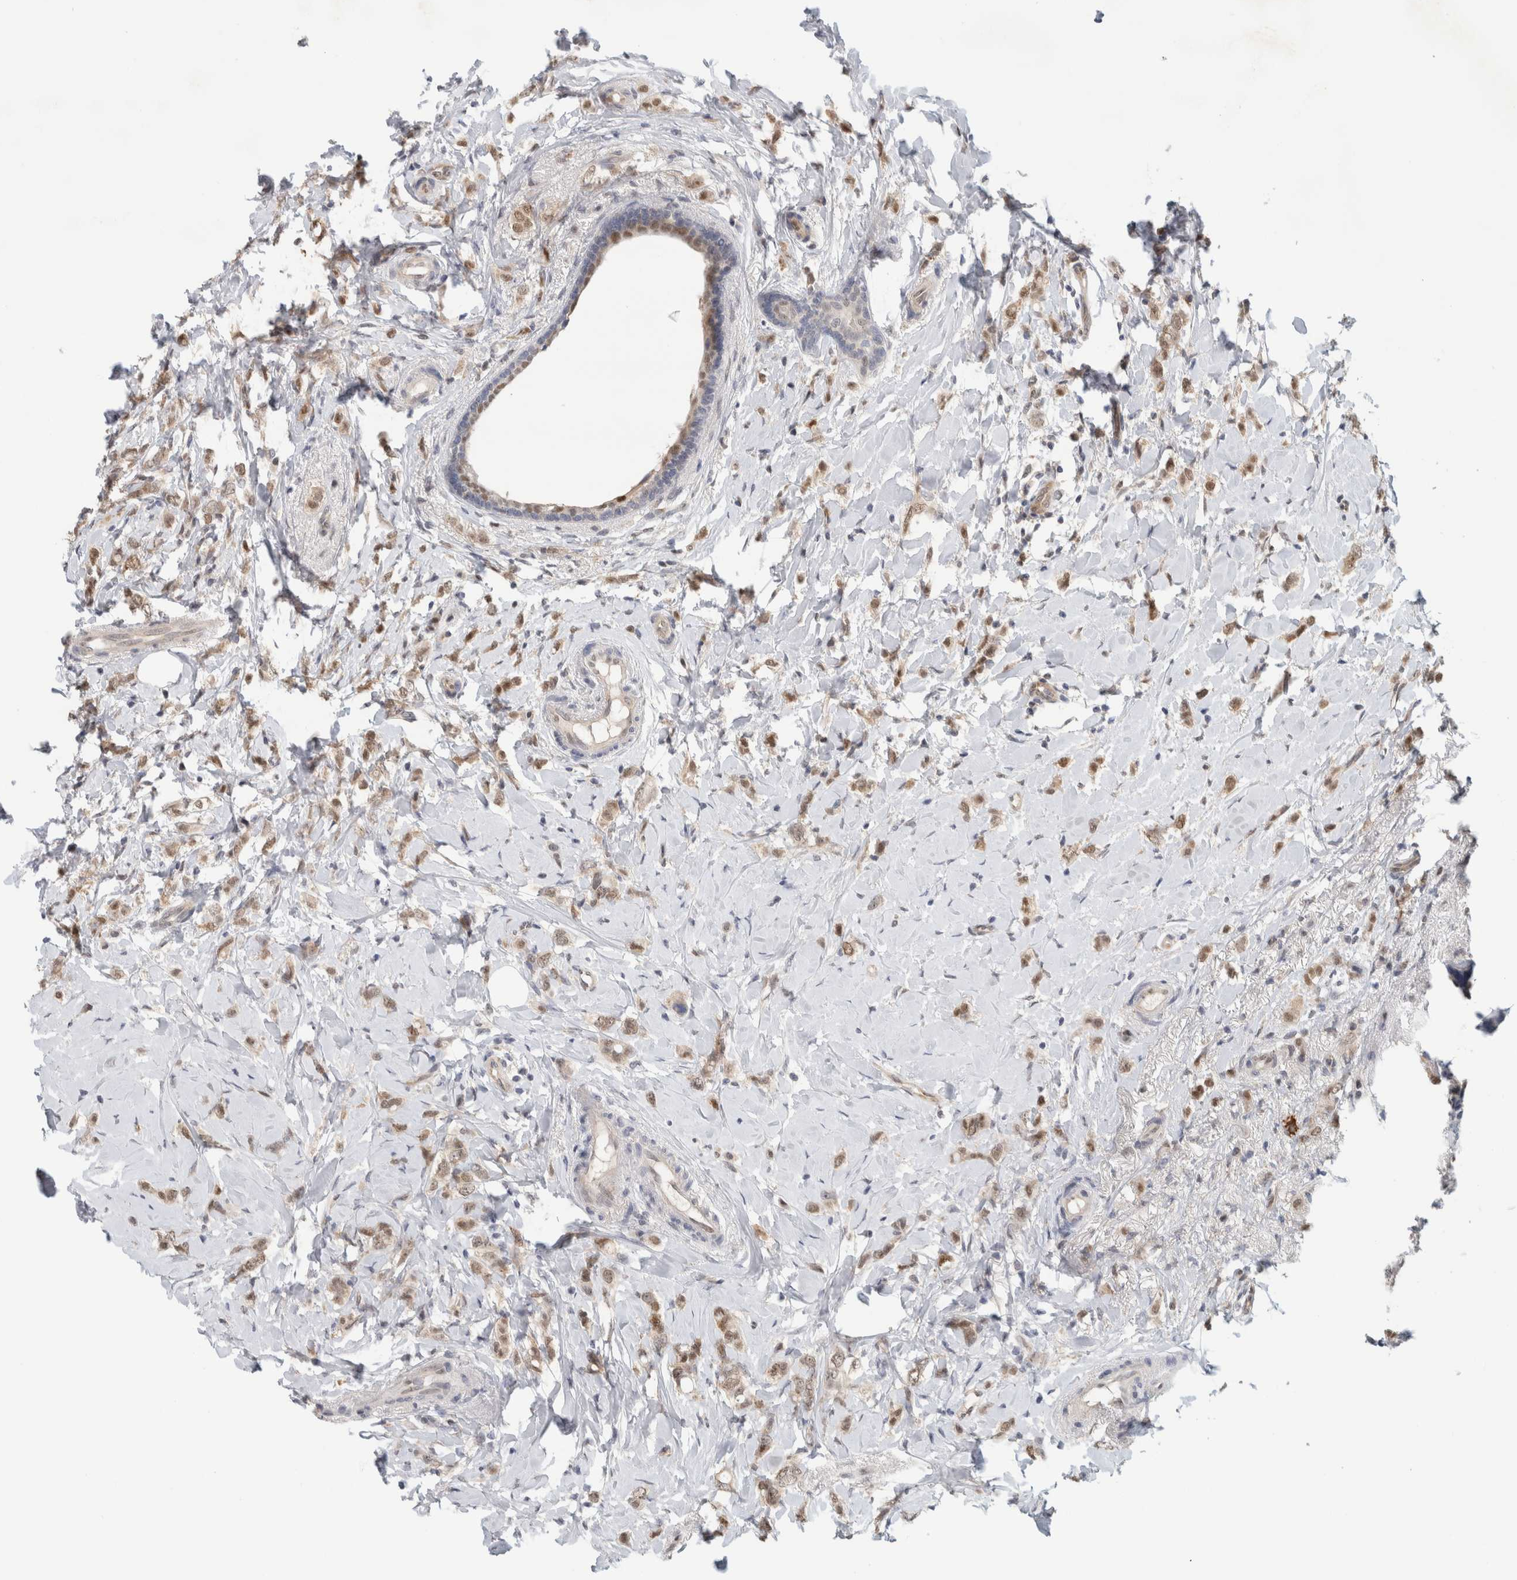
{"staining": {"intensity": "weak", "quantity": ">75%", "location": "cytoplasmic/membranous,nuclear"}, "tissue": "breast cancer", "cell_type": "Tumor cells", "image_type": "cancer", "snomed": [{"axis": "morphology", "description": "Normal tissue, NOS"}, {"axis": "morphology", "description": "Lobular carcinoma"}, {"axis": "topography", "description": "Breast"}], "caption": "An immunohistochemistry (IHC) image of neoplastic tissue is shown. Protein staining in brown highlights weak cytoplasmic/membranous and nuclear positivity in breast lobular carcinoma within tumor cells.", "gene": "EIF4G3", "patient": {"sex": "female", "age": 47}}